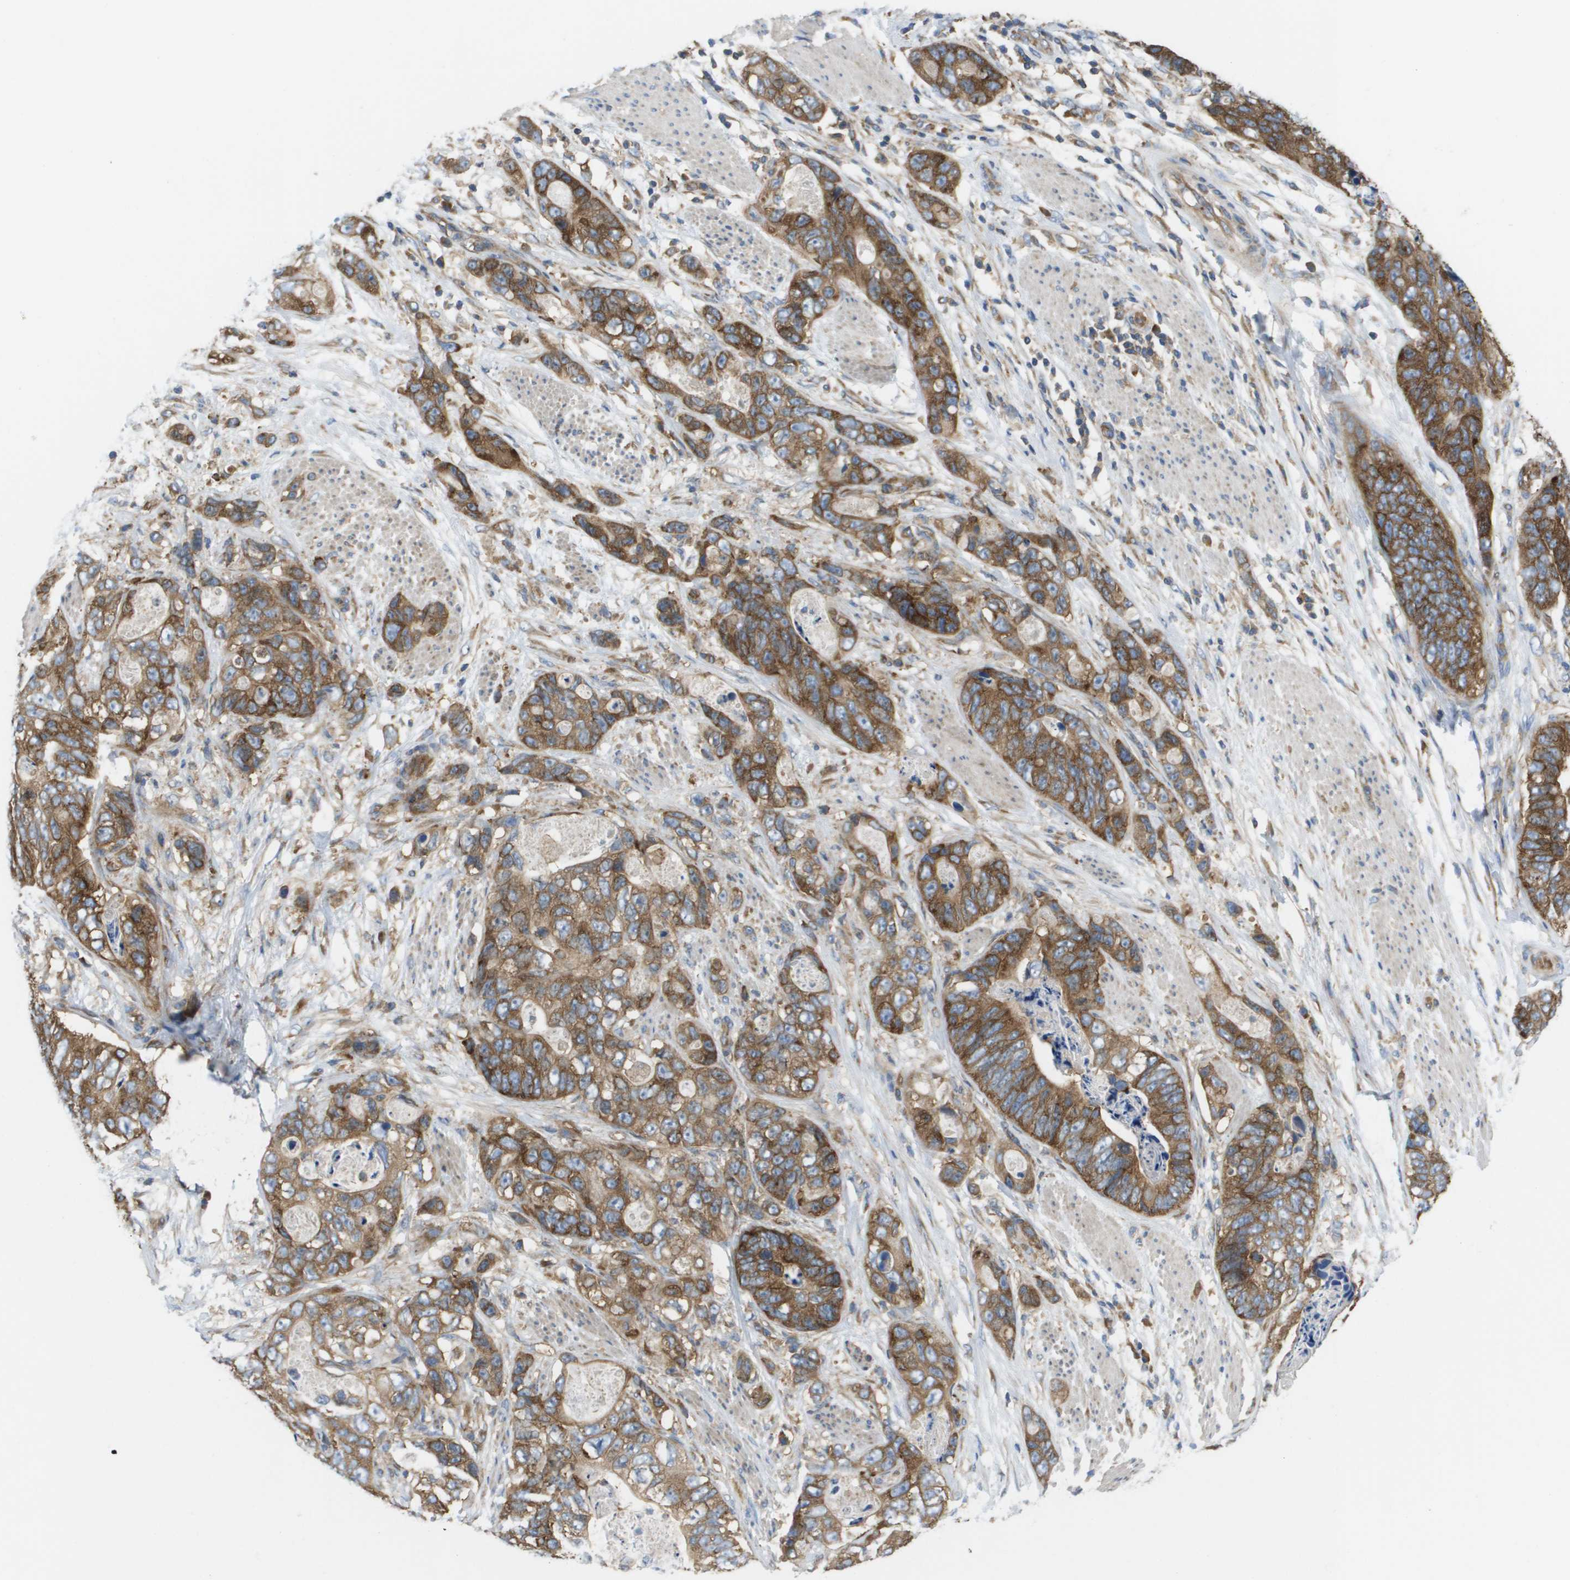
{"staining": {"intensity": "moderate", "quantity": ">75%", "location": "cytoplasmic/membranous"}, "tissue": "stomach cancer", "cell_type": "Tumor cells", "image_type": "cancer", "snomed": [{"axis": "morphology", "description": "Adenocarcinoma, NOS"}, {"axis": "topography", "description": "Stomach"}], "caption": "IHC of stomach cancer (adenocarcinoma) demonstrates medium levels of moderate cytoplasmic/membranous positivity in about >75% of tumor cells.", "gene": "EIF4G2", "patient": {"sex": "female", "age": 89}}